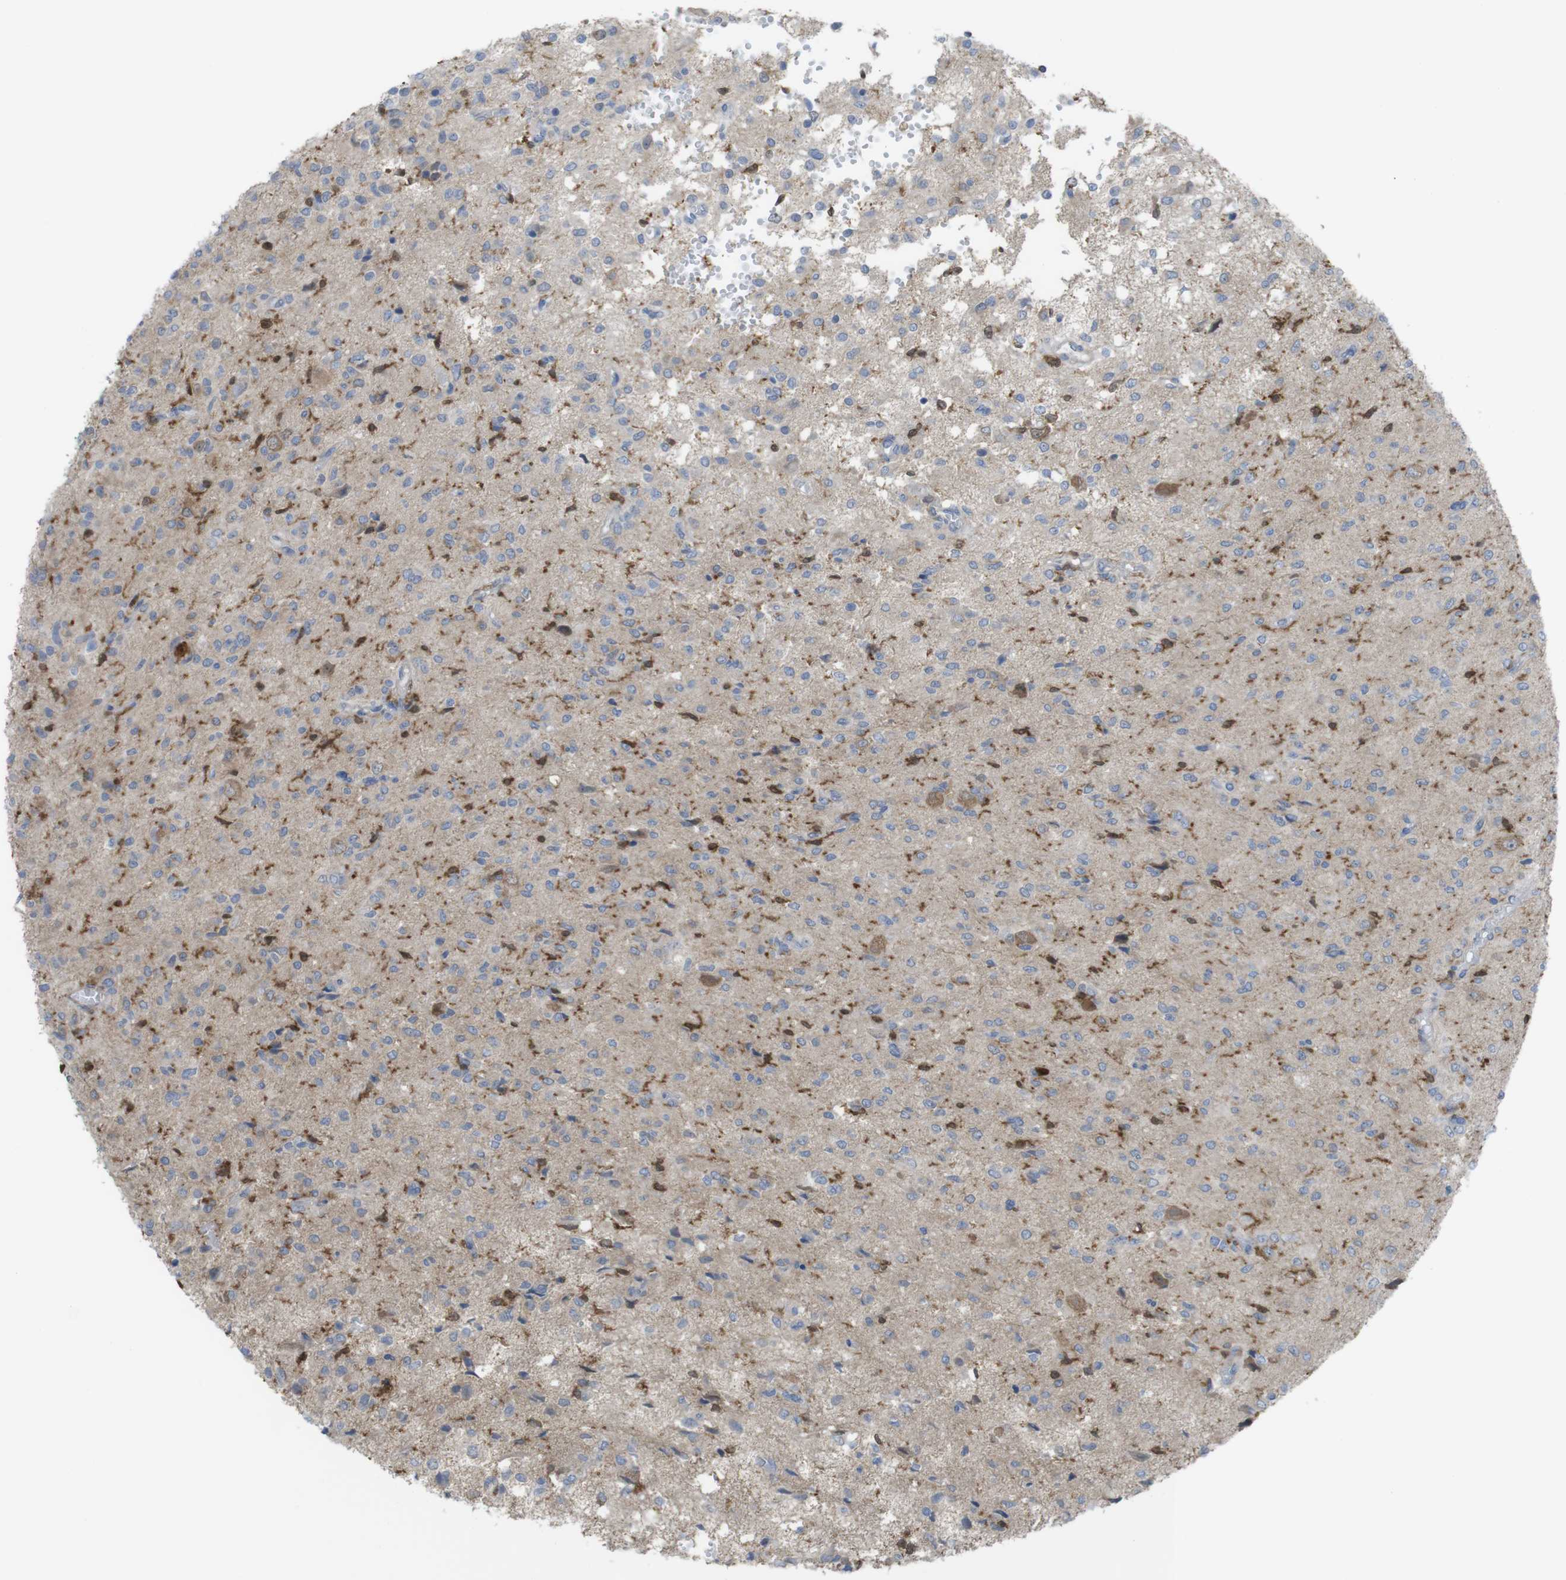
{"staining": {"intensity": "moderate", "quantity": "<25%", "location": "cytoplasmic/membranous"}, "tissue": "glioma", "cell_type": "Tumor cells", "image_type": "cancer", "snomed": [{"axis": "morphology", "description": "Glioma, malignant, High grade"}, {"axis": "topography", "description": "Brain"}], "caption": "Immunohistochemical staining of high-grade glioma (malignant) exhibits moderate cytoplasmic/membranous protein positivity in about <25% of tumor cells. (IHC, brightfield microscopy, high magnification).", "gene": "PRKCD", "patient": {"sex": "female", "age": 59}}